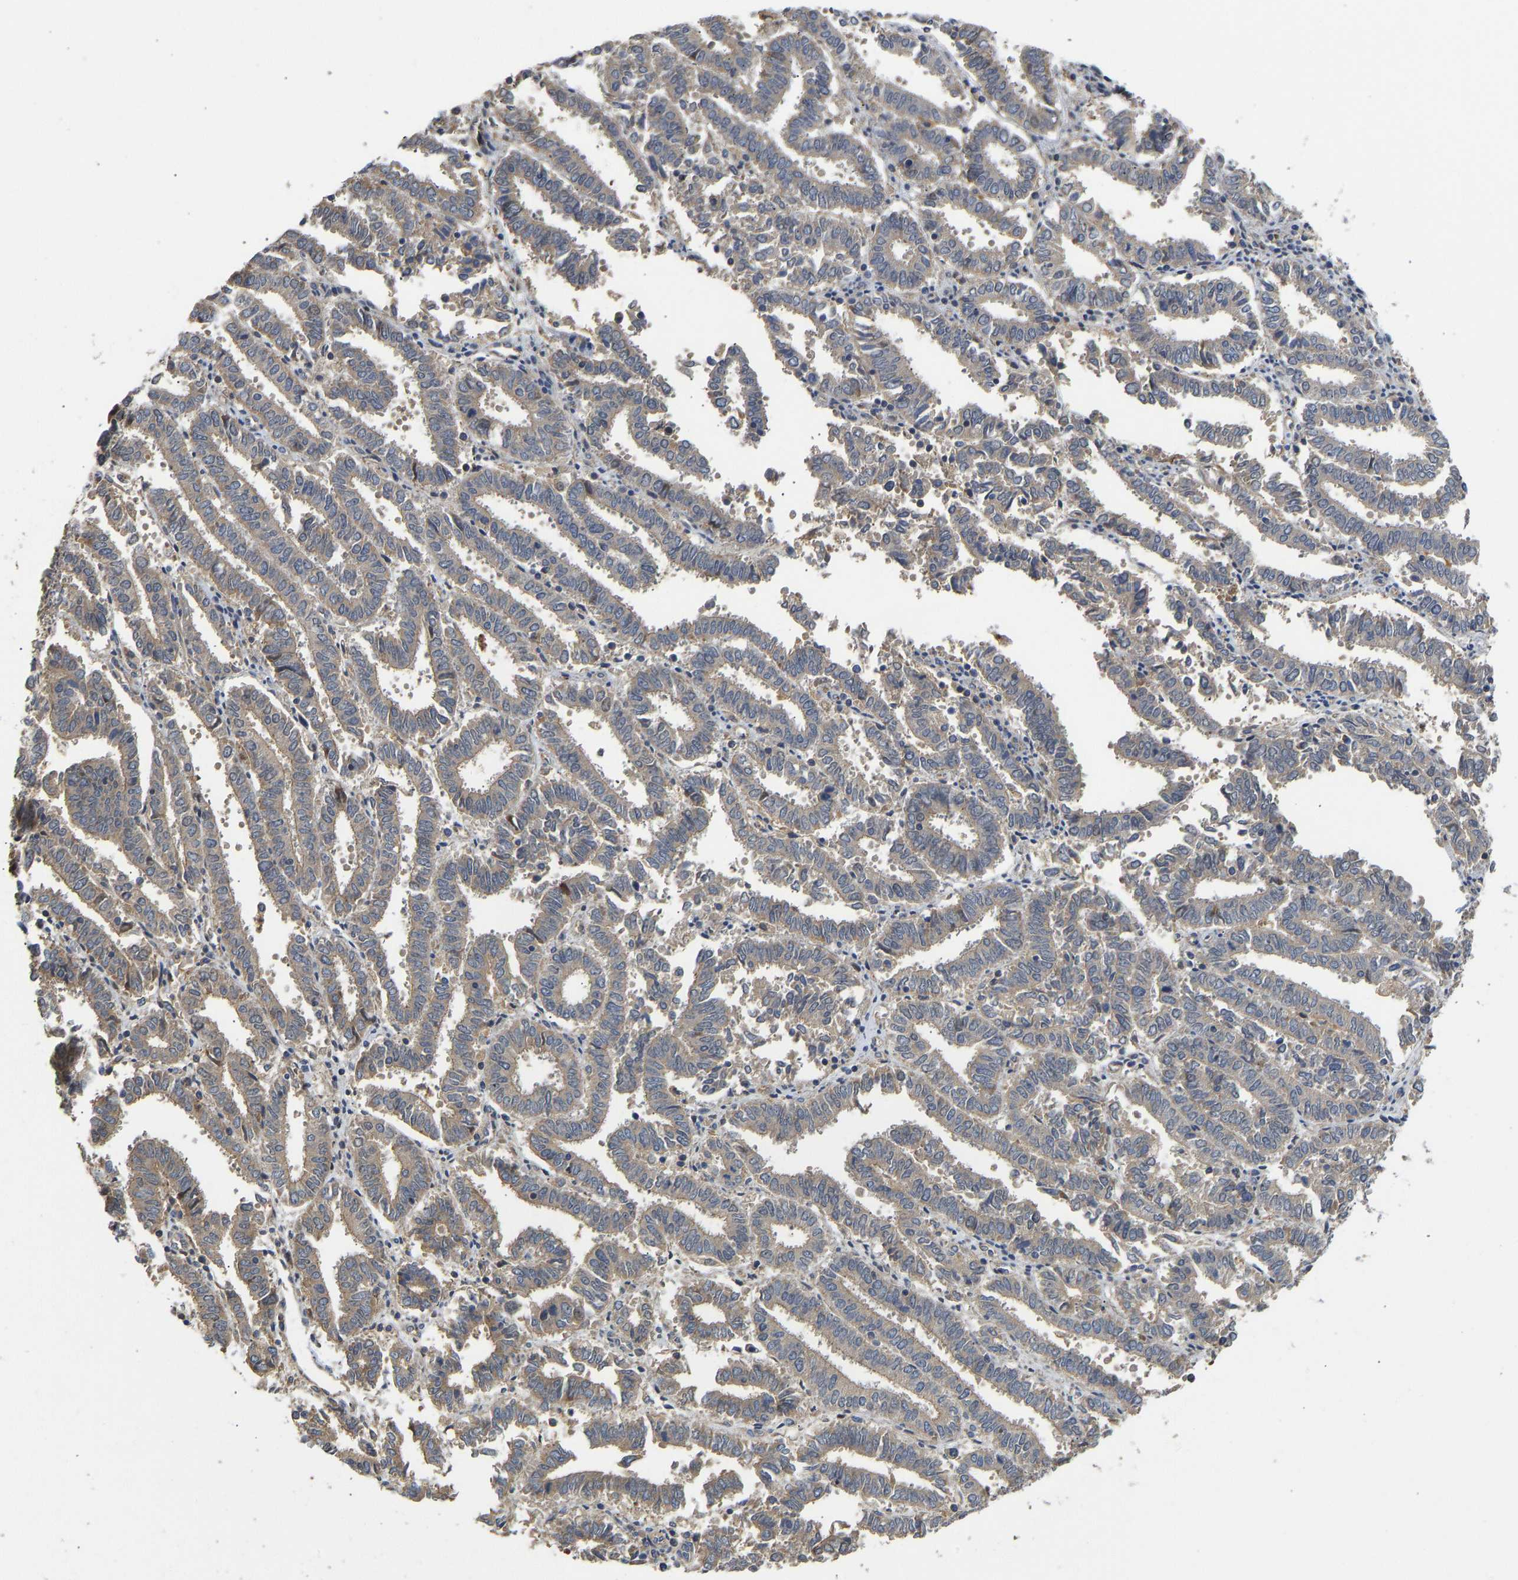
{"staining": {"intensity": "moderate", "quantity": "25%-75%", "location": "cytoplasmic/membranous"}, "tissue": "endometrial cancer", "cell_type": "Tumor cells", "image_type": "cancer", "snomed": [{"axis": "morphology", "description": "Adenocarcinoma, NOS"}, {"axis": "topography", "description": "Uterus"}], "caption": "Immunohistochemical staining of endometrial cancer (adenocarcinoma) reveals moderate cytoplasmic/membranous protein positivity in about 25%-75% of tumor cells. (Stains: DAB (3,3'-diaminobenzidine) in brown, nuclei in blue, Microscopy: brightfield microscopy at high magnification).", "gene": "VCPKMT", "patient": {"sex": "female", "age": 83}}